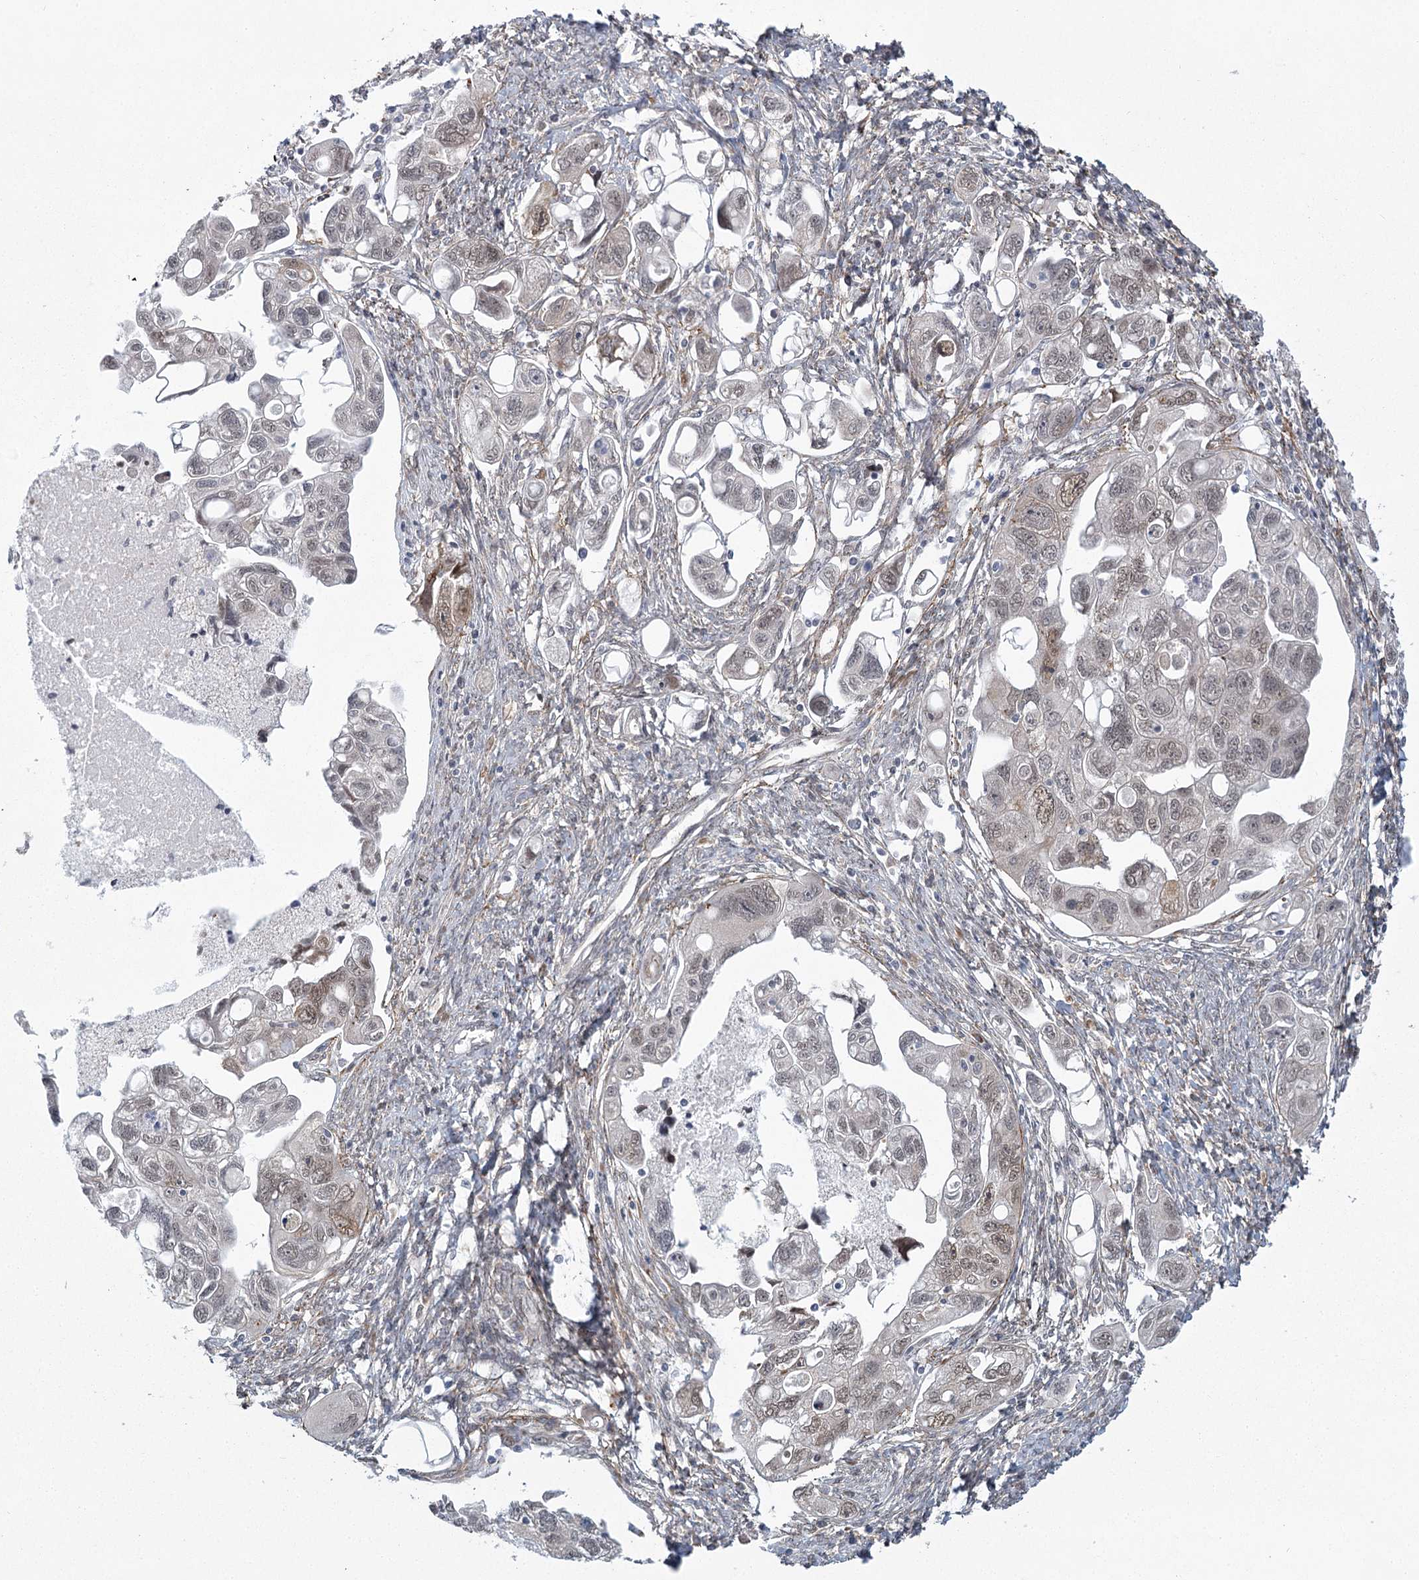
{"staining": {"intensity": "negative", "quantity": "none", "location": "none"}, "tissue": "ovarian cancer", "cell_type": "Tumor cells", "image_type": "cancer", "snomed": [{"axis": "morphology", "description": "Carcinoma, NOS"}, {"axis": "morphology", "description": "Cystadenocarcinoma, serous, NOS"}, {"axis": "topography", "description": "Ovary"}], "caption": "Protein analysis of ovarian serous cystadenocarcinoma reveals no significant expression in tumor cells.", "gene": "MED28", "patient": {"sex": "female", "age": 69}}